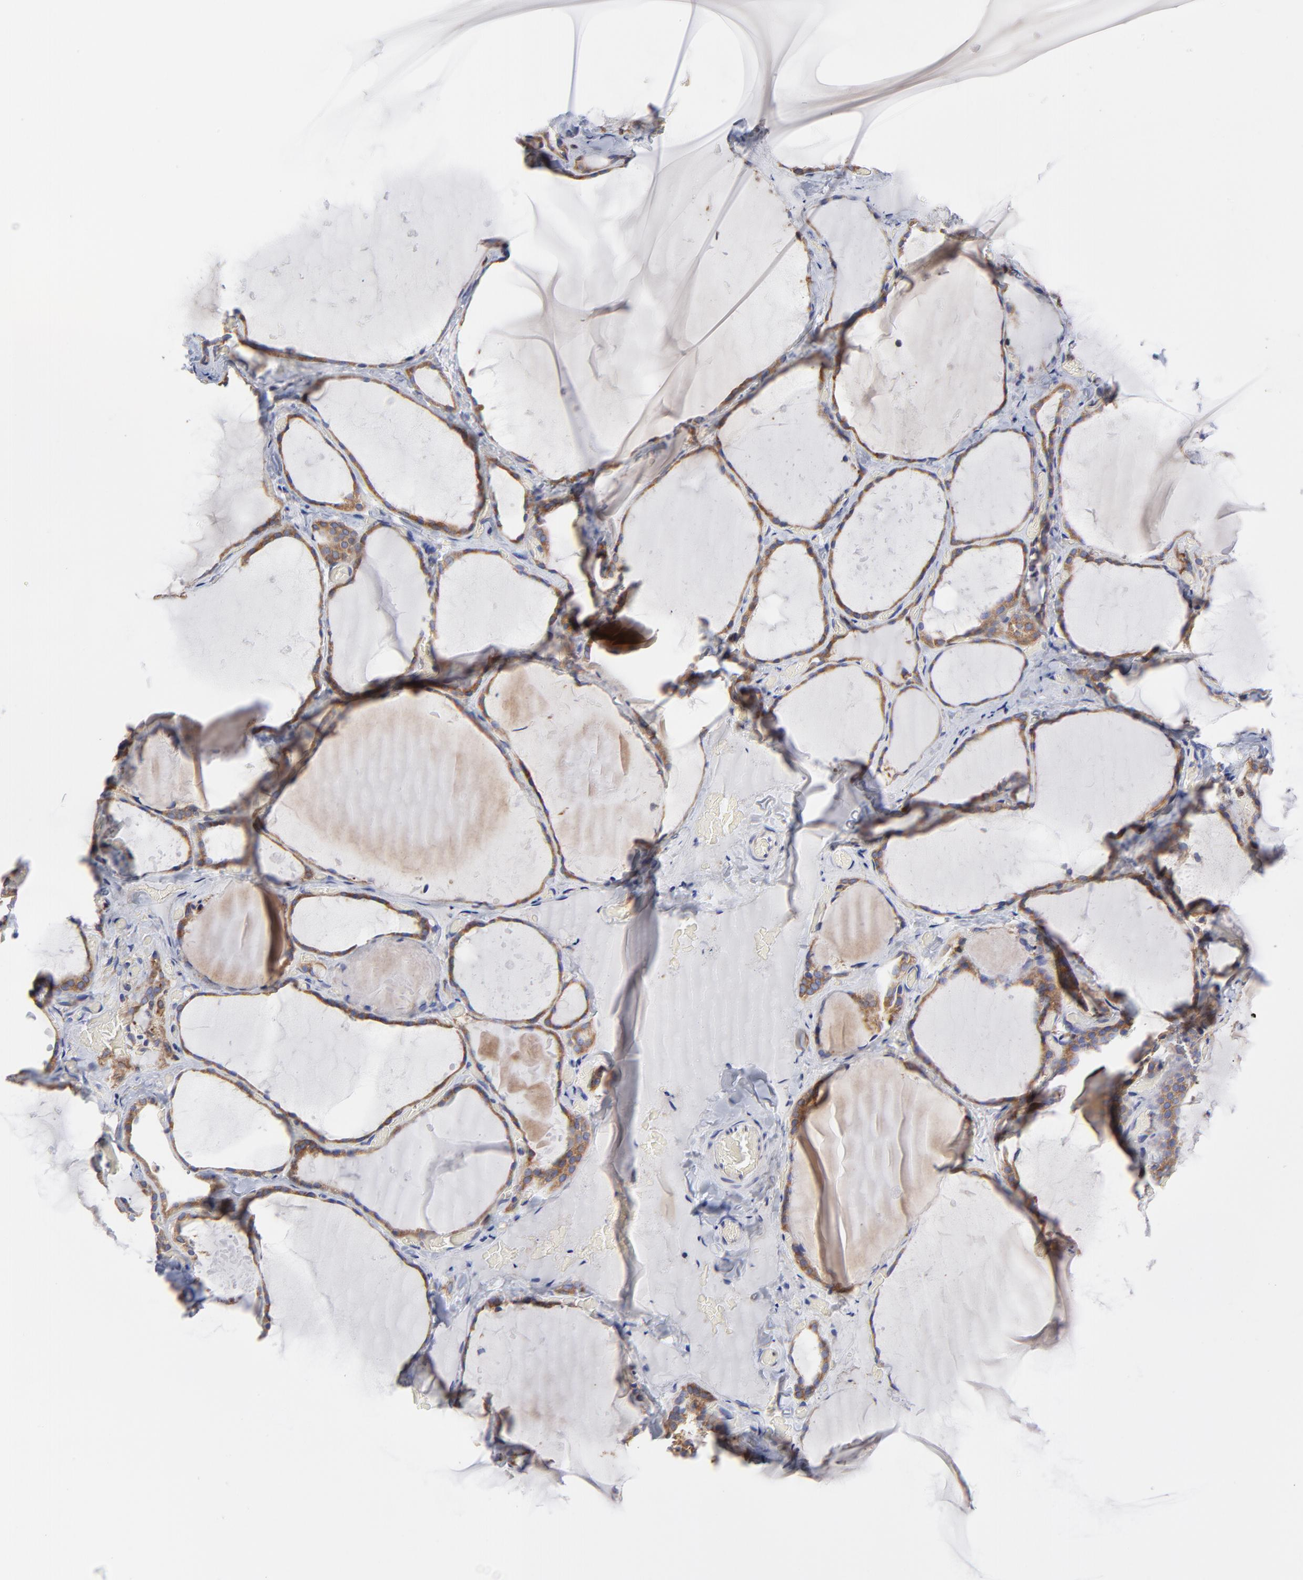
{"staining": {"intensity": "moderate", "quantity": ">75%", "location": "cytoplasmic/membranous"}, "tissue": "thyroid gland", "cell_type": "Glandular cells", "image_type": "normal", "snomed": [{"axis": "morphology", "description": "Normal tissue, NOS"}, {"axis": "topography", "description": "Thyroid gland"}], "caption": "Immunohistochemical staining of benign human thyroid gland displays >75% levels of moderate cytoplasmic/membranous protein staining in approximately >75% of glandular cells.", "gene": "MOSPD2", "patient": {"sex": "female", "age": 22}}